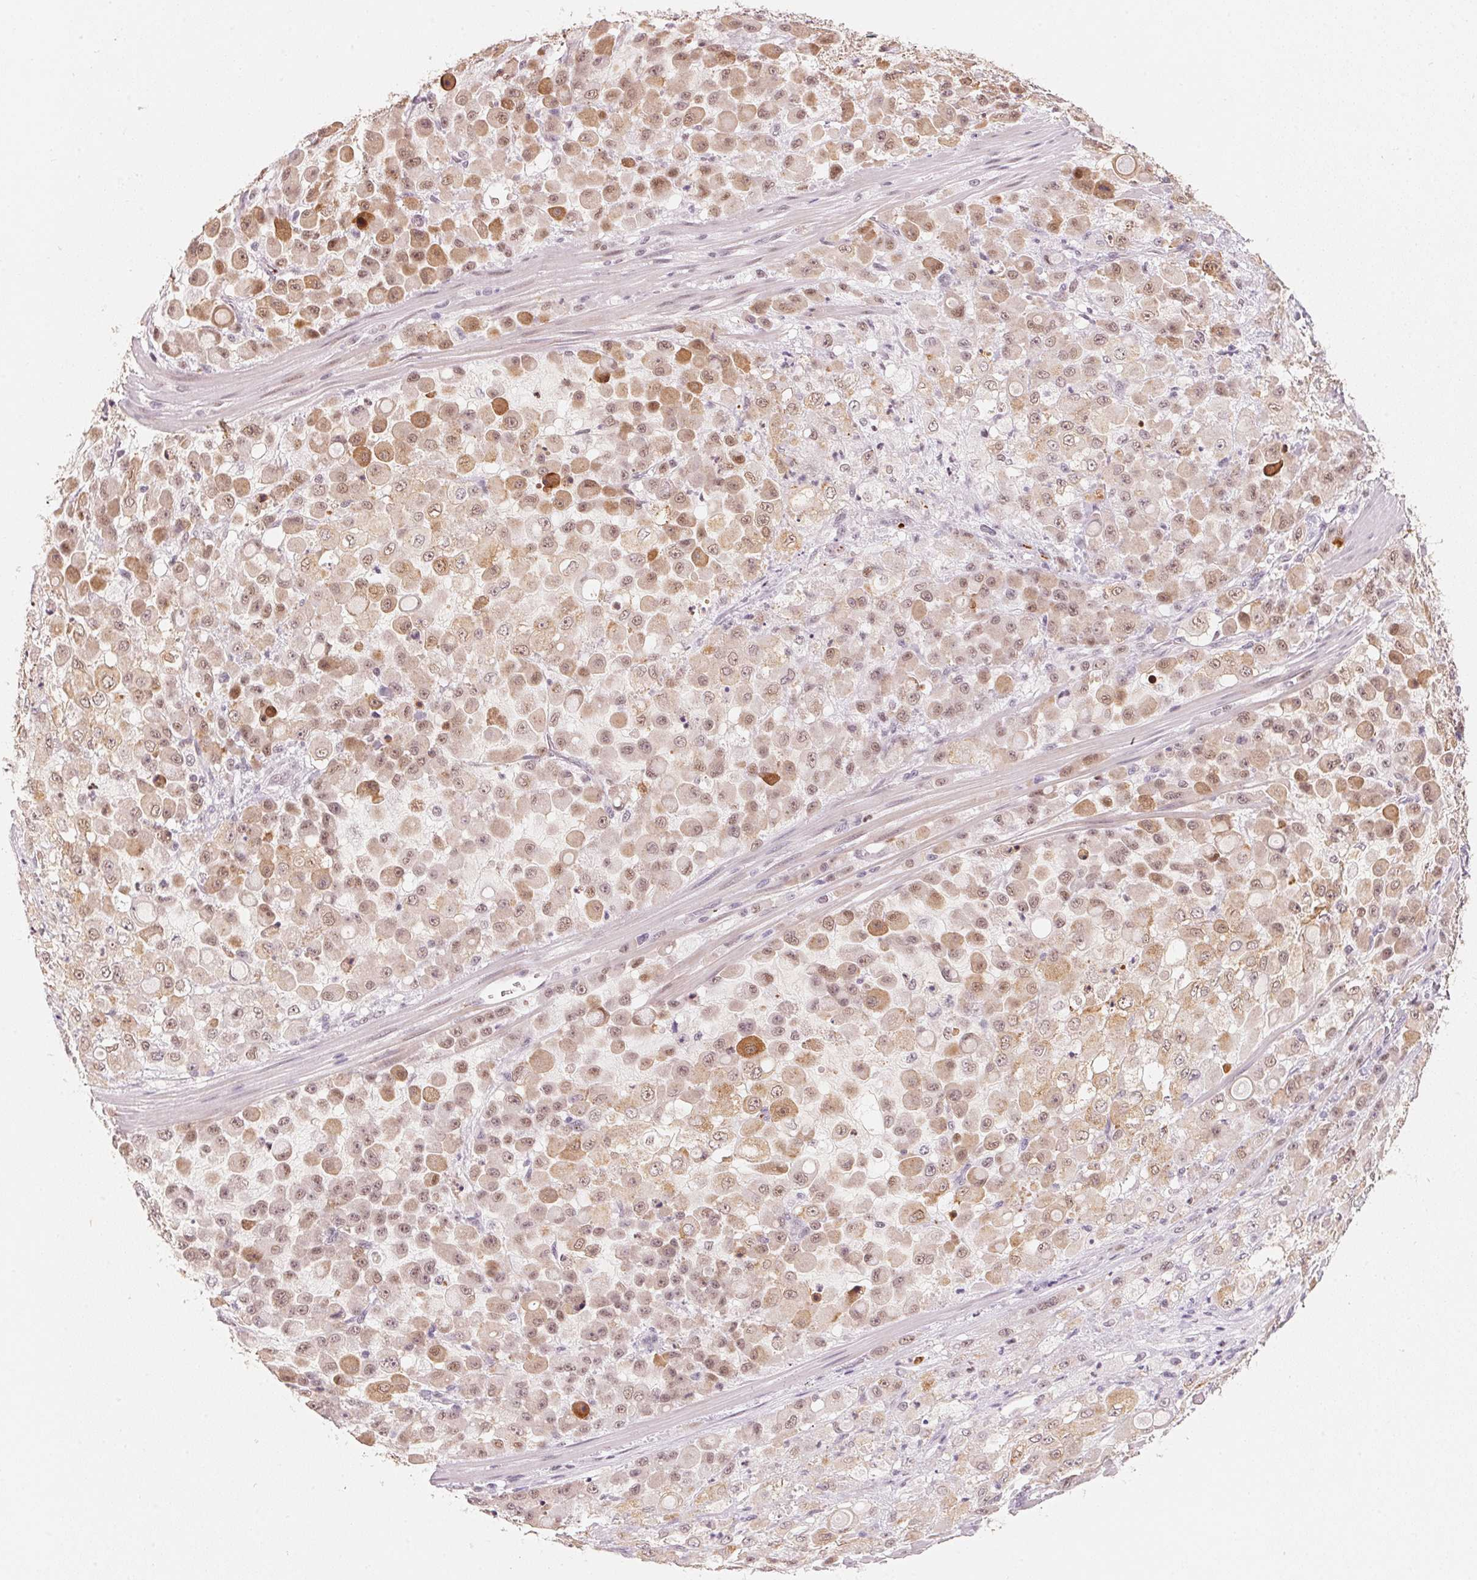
{"staining": {"intensity": "weak", "quantity": ">75%", "location": "cytoplasmic/membranous,nuclear"}, "tissue": "stomach cancer", "cell_type": "Tumor cells", "image_type": "cancer", "snomed": [{"axis": "morphology", "description": "Adenocarcinoma, NOS"}, {"axis": "topography", "description": "Stomach"}], "caption": "Protein staining reveals weak cytoplasmic/membranous and nuclear positivity in about >75% of tumor cells in stomach adenocarcinoma.", "gene": "ARHGAP22", "patient": {"sex": "female", "age": 76}}